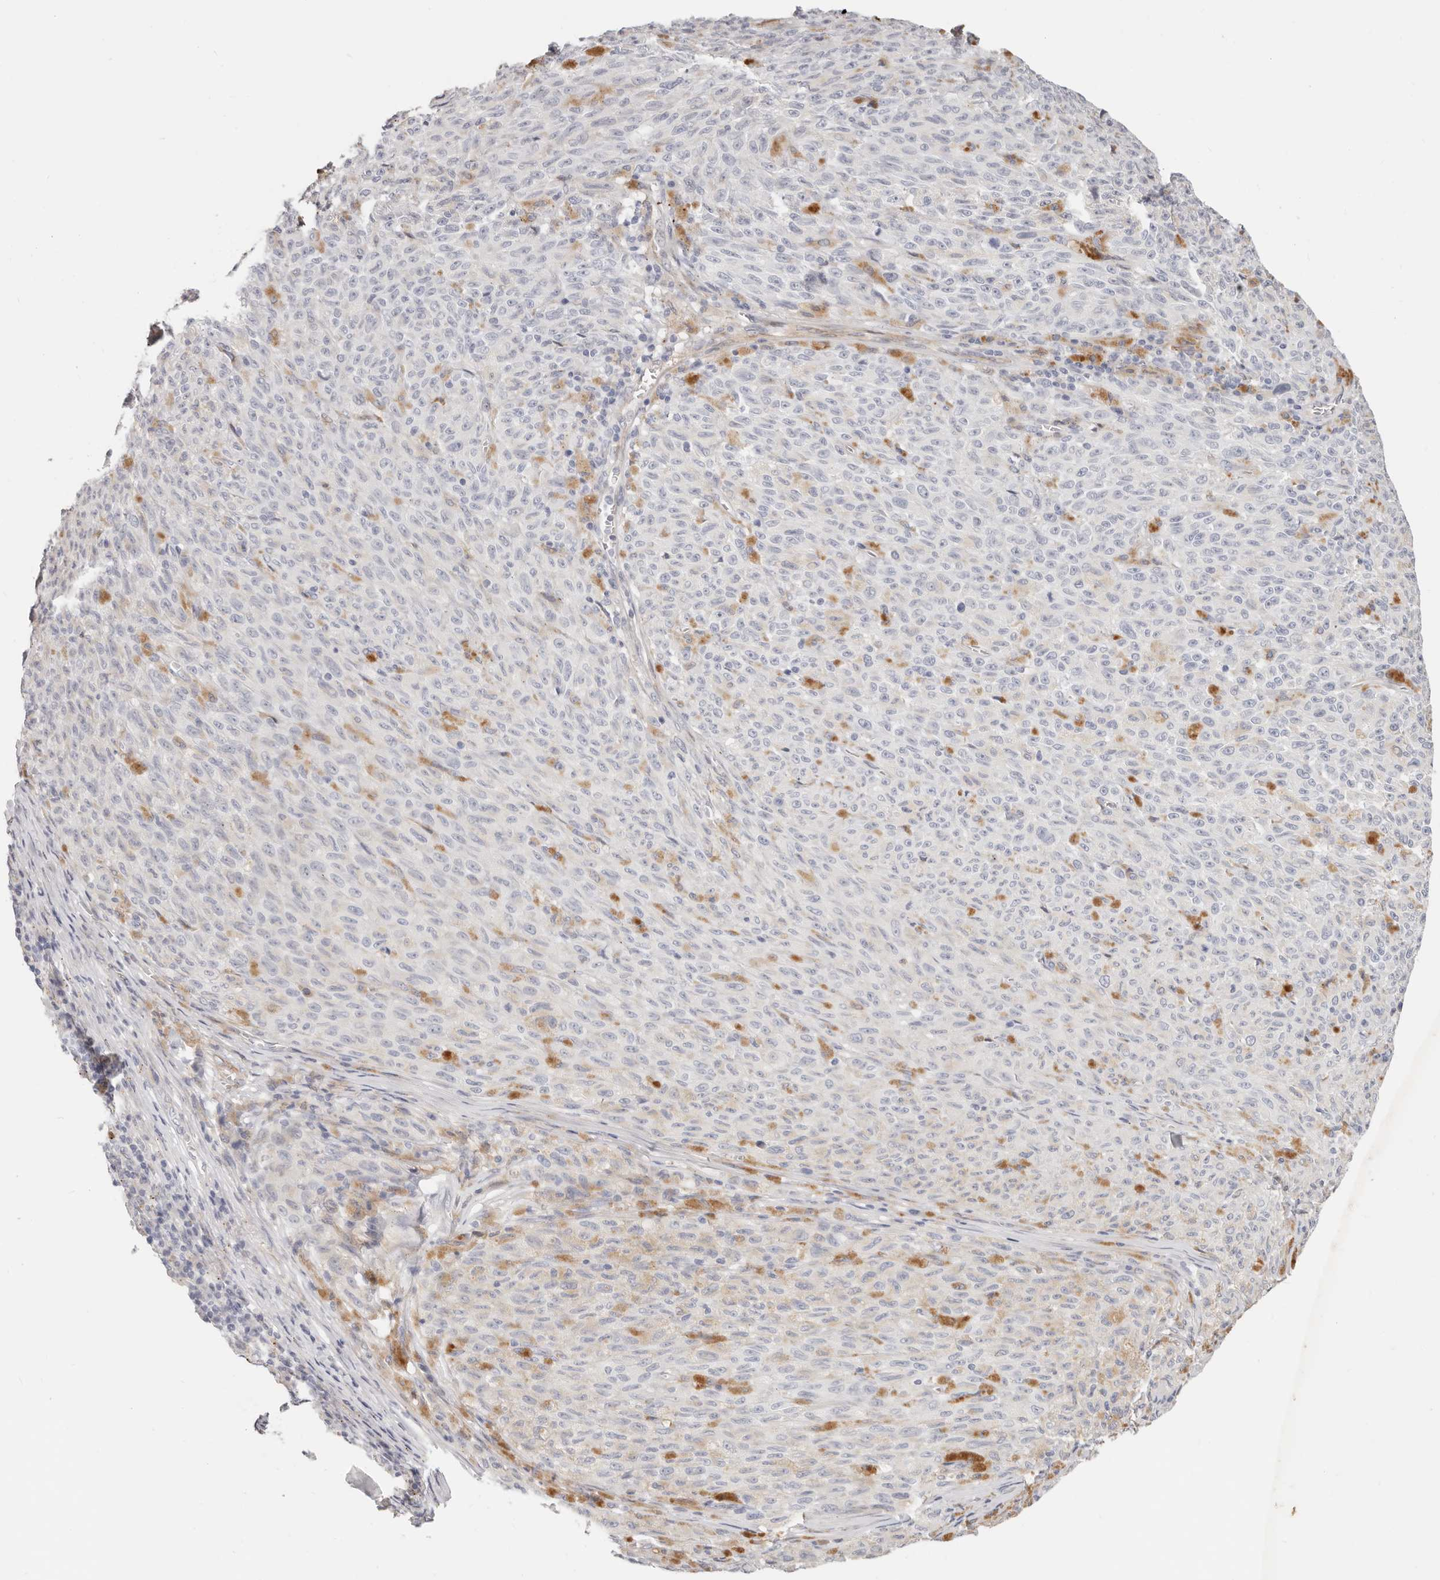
{"staining": {"intensity": "negative", "quantity": "none", "location": "none"}, "tissue": "melanoma", "cell_type": "Tumor cells", "image_type": "cancer", "snomed": [{"axis": "morphology", "description": "Malignant melanoma, NOS"}, {"axis": "topography", "description": "Skin"}], "caption": "Protein analysis of melanoma exhibits no significant positivity in tumor cells.", "gene": "ZRANB1", "patient": {"sex": "female", "age": 82}}